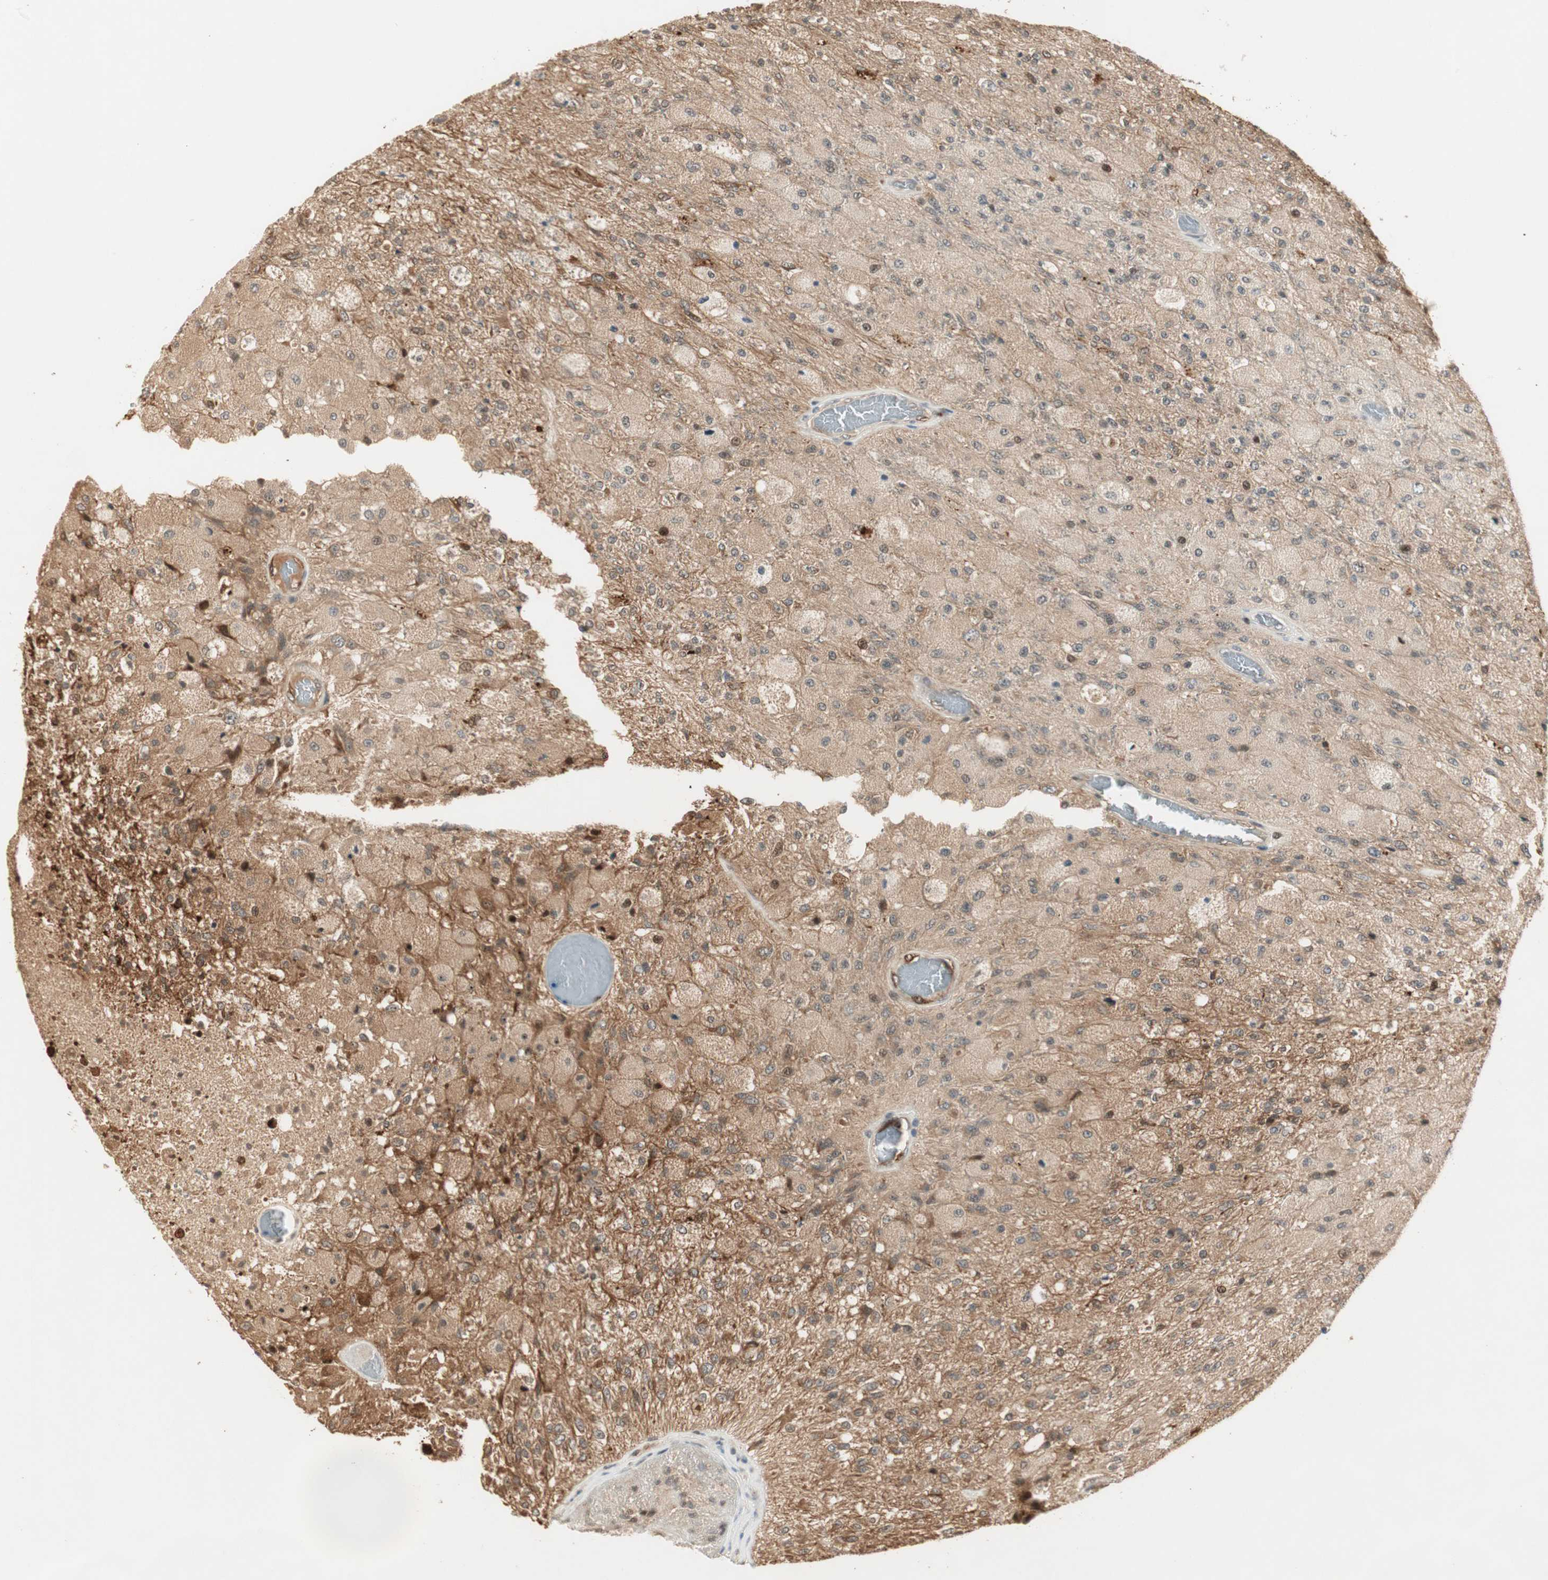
{"staining": {"intensity": "weak", "quantity": "<25%", "location": "cytoplasmic/membranous"}, "tissue": "glioma", "cell_type": "Tumor cells", "image_type": "cancer", "snomed": [{"axis": "morphology", "description": "Normal tissue, NOS"}, {"axis": "morphology", "description": "Glioma, malignant, High grade"}, {"axis": "topography", "description": "Cerebral cortex"}], "caption": "IHC of malignant high-grade glioma demonstrates no expression in tumor cells.", "gene": "ACSL5", "patient": {"sex": "male", "age": 77}}